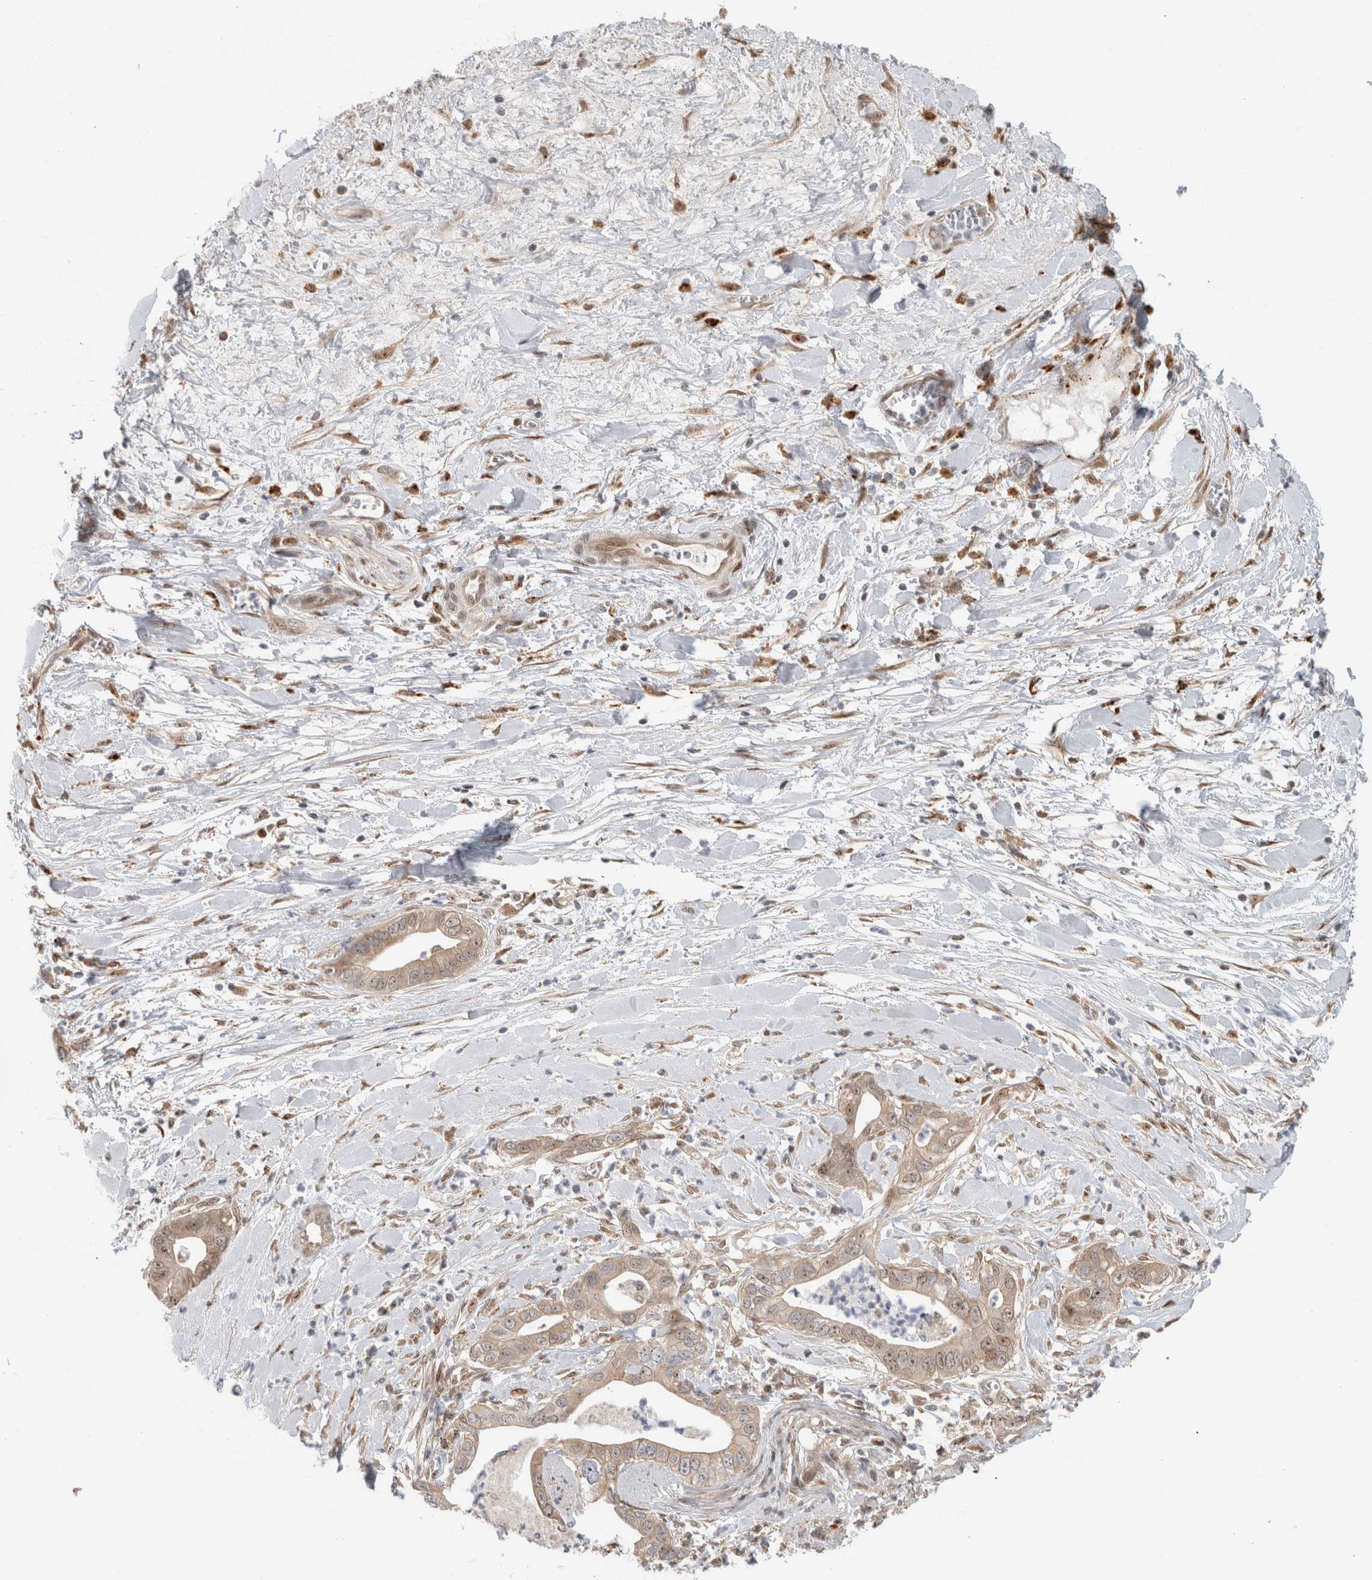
{"staining": {"intensity": "weak", "quantity": ">75%", "location": "cytoplasmic/membranous,nuclear"}, "tissue": "pancreatic cancer", "cell_type": "Tumor cells", "image_type": "cancer", "snomed": [{"axis": "morphology", "description": "Adenocarcinoma, NOS"}, {"axis": "topography", "description": "Pancreas"}], "caption": "Protein analysis of pancreatic cancer tissue displays weak cytoplasmic/membranous and nuclear expression in about >75% of tumor cells.", "gene": "NAB2", "patient": {"sex": "female", "age": 78}}